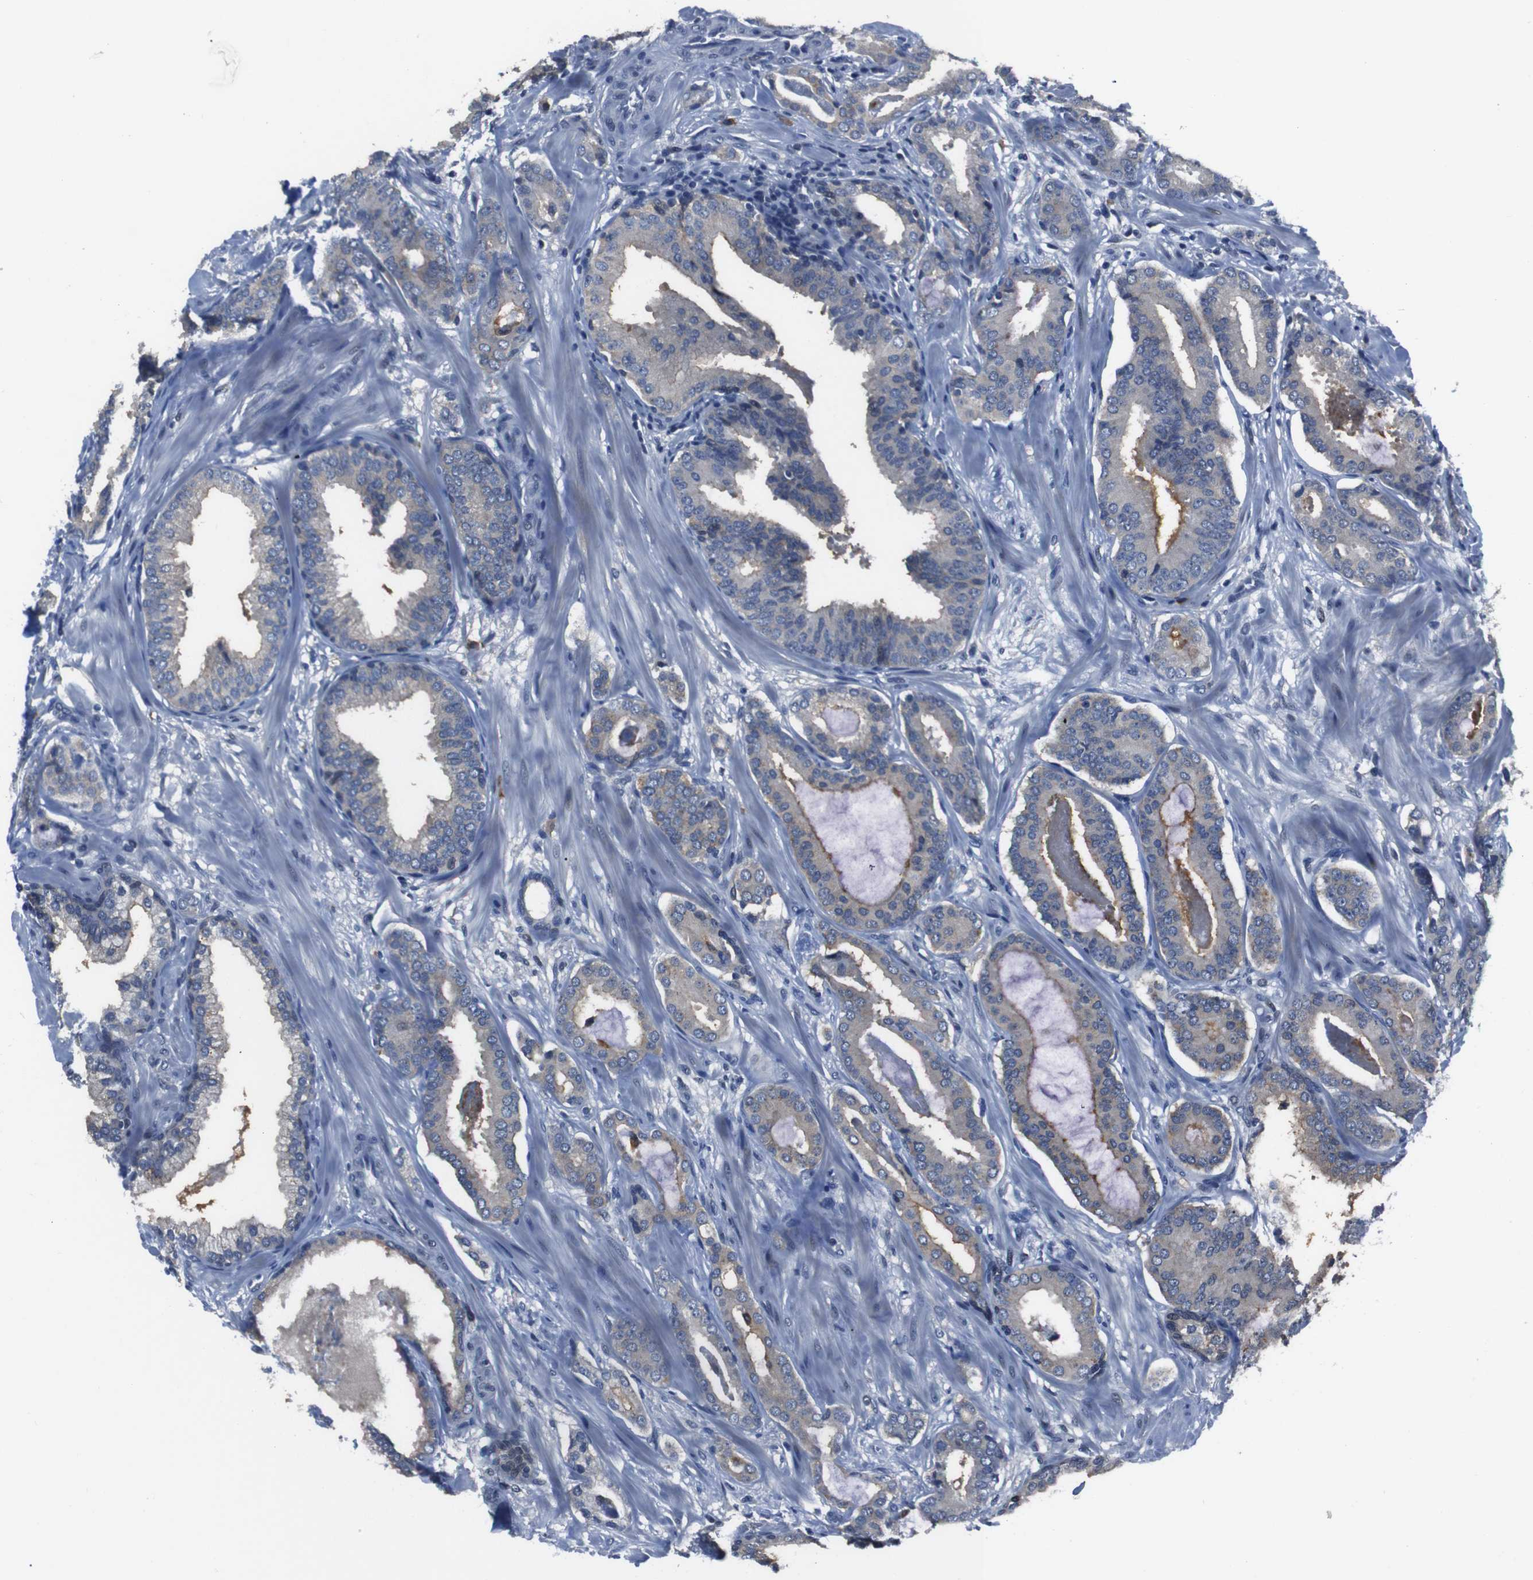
{"staining": {"intensity": "moderate", "quantity": "25%-75%", "location": "cytoplasmic/membranous"}, "tissue": "prostate cancer", "cell_type": "Tumor cells", "image_type": "cancer", "snomed": [{"axis": "morphology", "description": "Adenocarcinoma, Low grade"}, {"axis": "topography", "description": "Prostate"}], "caption": "A brown stain highlights moderate cytoplasmic/membranous positivity of a protein in human prostate cancer tumor cells.", "gene": "SEMA4B", "patient": {"sex": "male", "age": 53}}